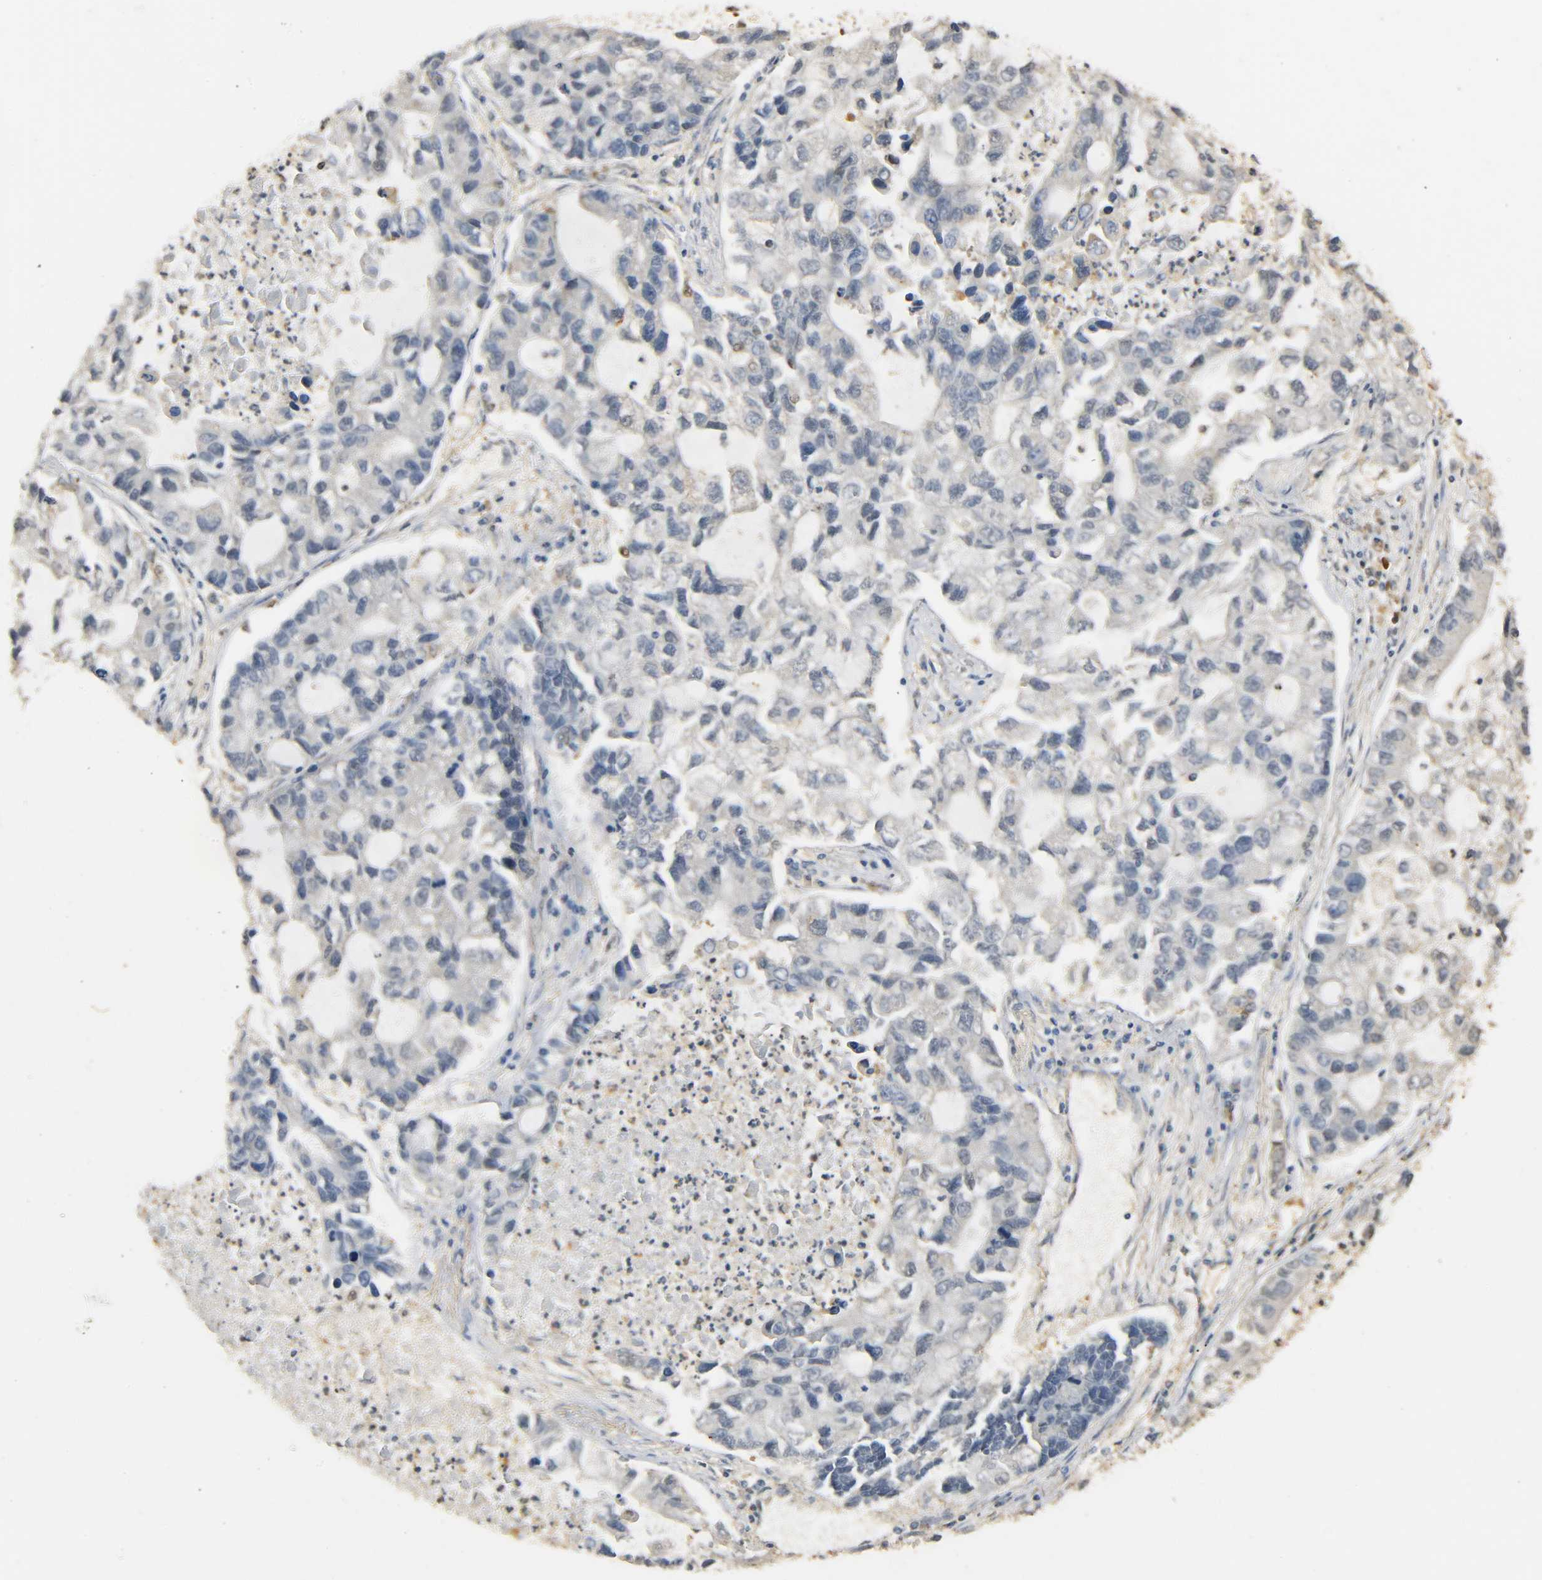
{"staining": {"intensity": "negative", "quantity": "none", "location": "none"}, "tissue": "lung cancer", "cell_type": "Tumor cells", "image_type": "cancer", "snomed": [{"axis": "morphology", "description": "Adenocarcinoma, NOS"}, {"axis": "topography", "description": "Lung"}], "caption": "Immunohistochemistry of lung adenocarcinoma shows no staining in tumor cells. (DAB (3,3'-diaminobenzidine) immunohistochemistry (IHC) with hematoxylin counter stain).", "gene": "ZFPM2", "patient": {"sex": "female", "age": 51}}